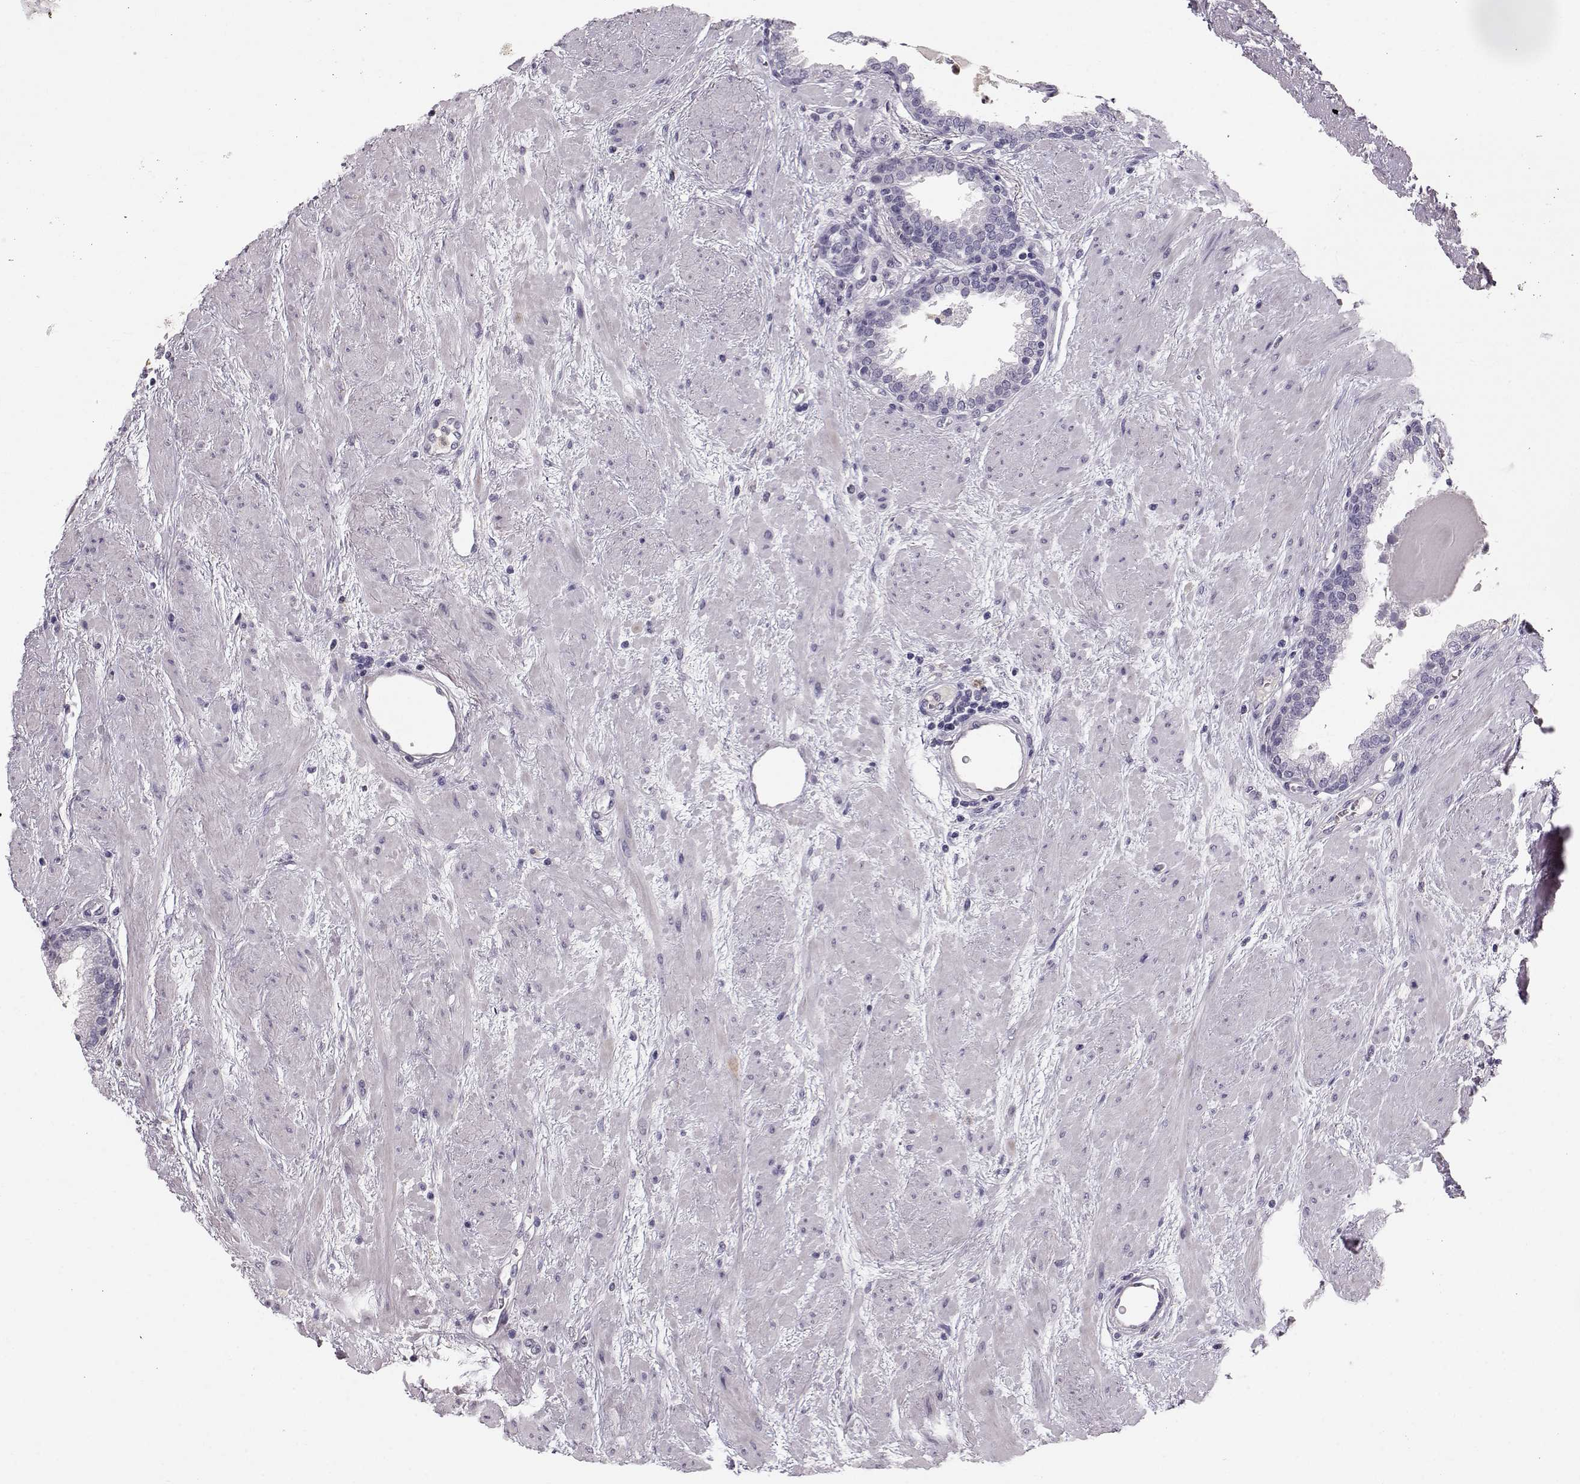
{"staining": {"intensity": "negative", "quantity": "none", "location": "none"}, "tissue": "prostate", "cell_type": "Glandular cells", "image_type": "normal", "snomed": [{"axis": "morphology", "description": "Normal tissue, NOS"}, {"axis": "topography", "description": "Prostate"}], "caption": "High power microscopy histopathology image of an immunohistochemistry image of benign prostate, revealing no significant staining in glandular cells. The staining is performed using DAB brown chromogen with nuclei counter-stained in using hematoxylin.", "gene": "POU1F1", "patient": {"sex": "male", "age": 51}}